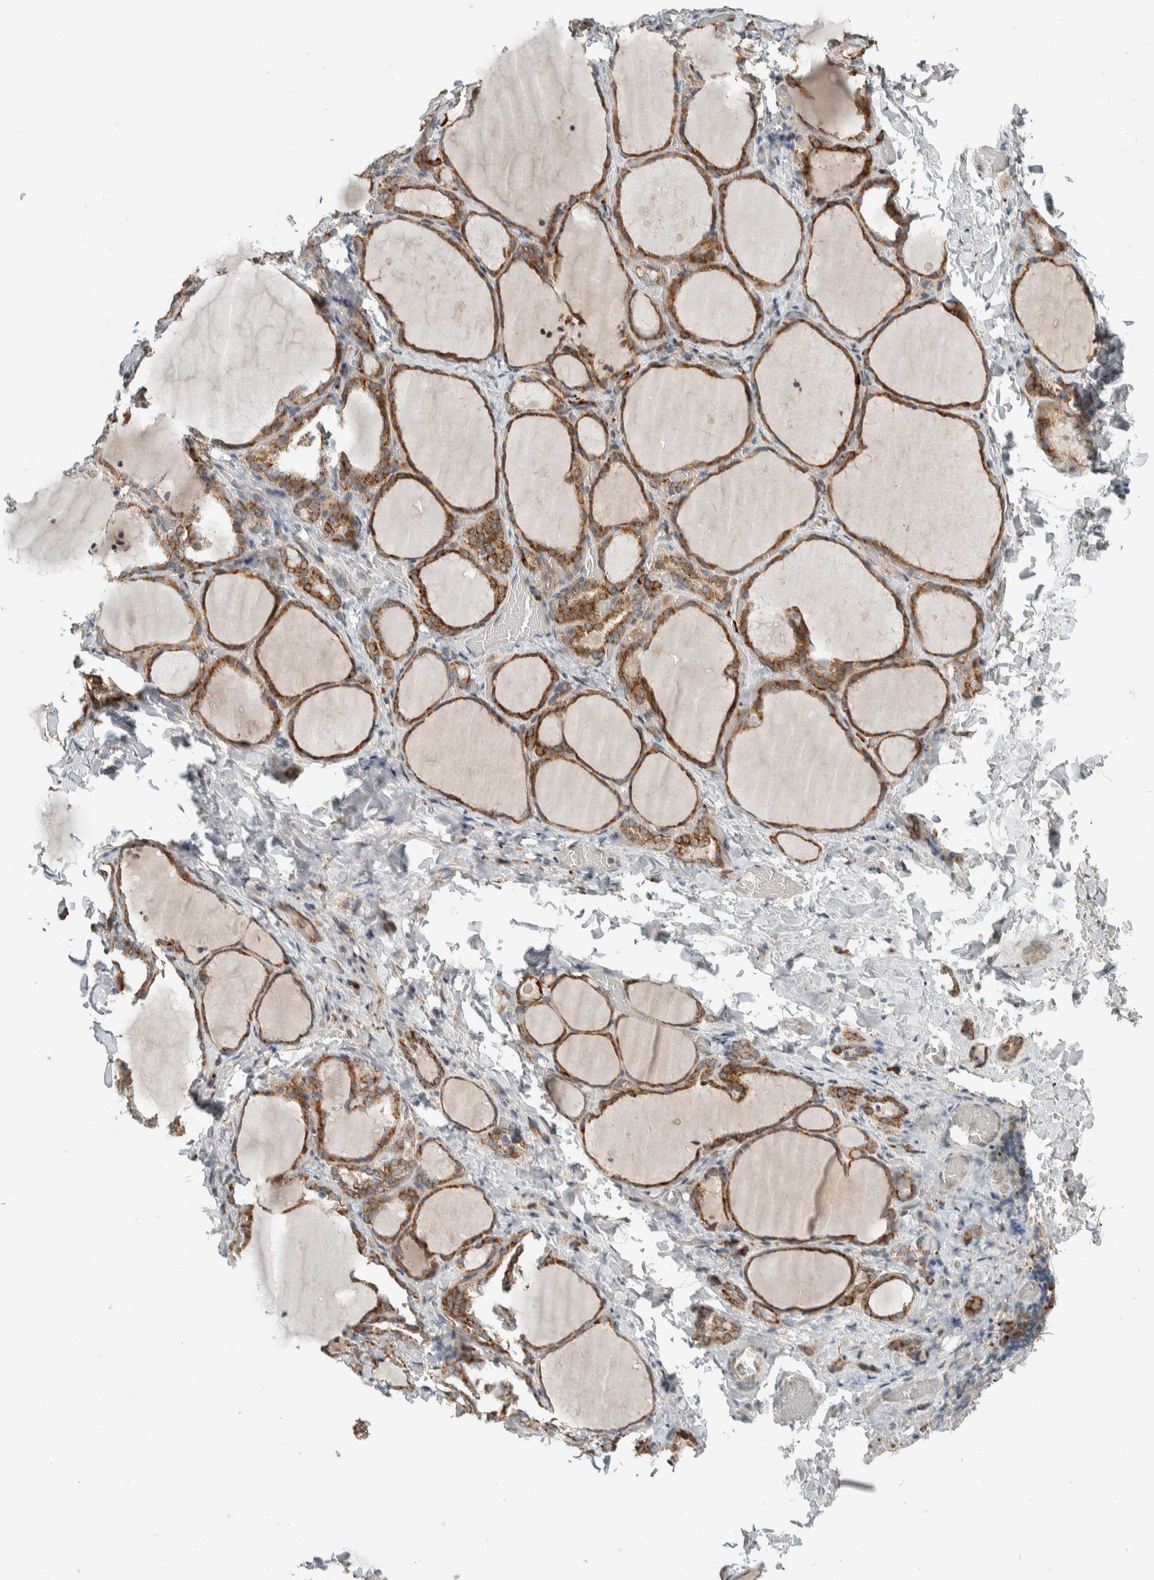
{"staining": {"intensity": "moderate", "quantity": ">75%", "location": "cytoplasmic/membranous"}, "tissue": "thyroid gland", "cell_type": "Glandular cells", "image_type": "normal", "snomed": [{"axis": "morphology", "description": "Normal tissue, NOS"}, {"axis": "morphology", "description": "Papillary adenocarcinoma, NOS"}, {"axis": "topography", "description": "Thyroid gland"}], "caption": "Protein analysis of benign thyroid gland shows moderate cytoplasmic/membranous positivity in about >75% of glandular cells. The protein is stained brown, and the nuclei are stained in blue (DAB IHC with brightfield microscopy, high magnification).", "gene": "CTBP2", "patient": {"sex": "female", "age": 30}}